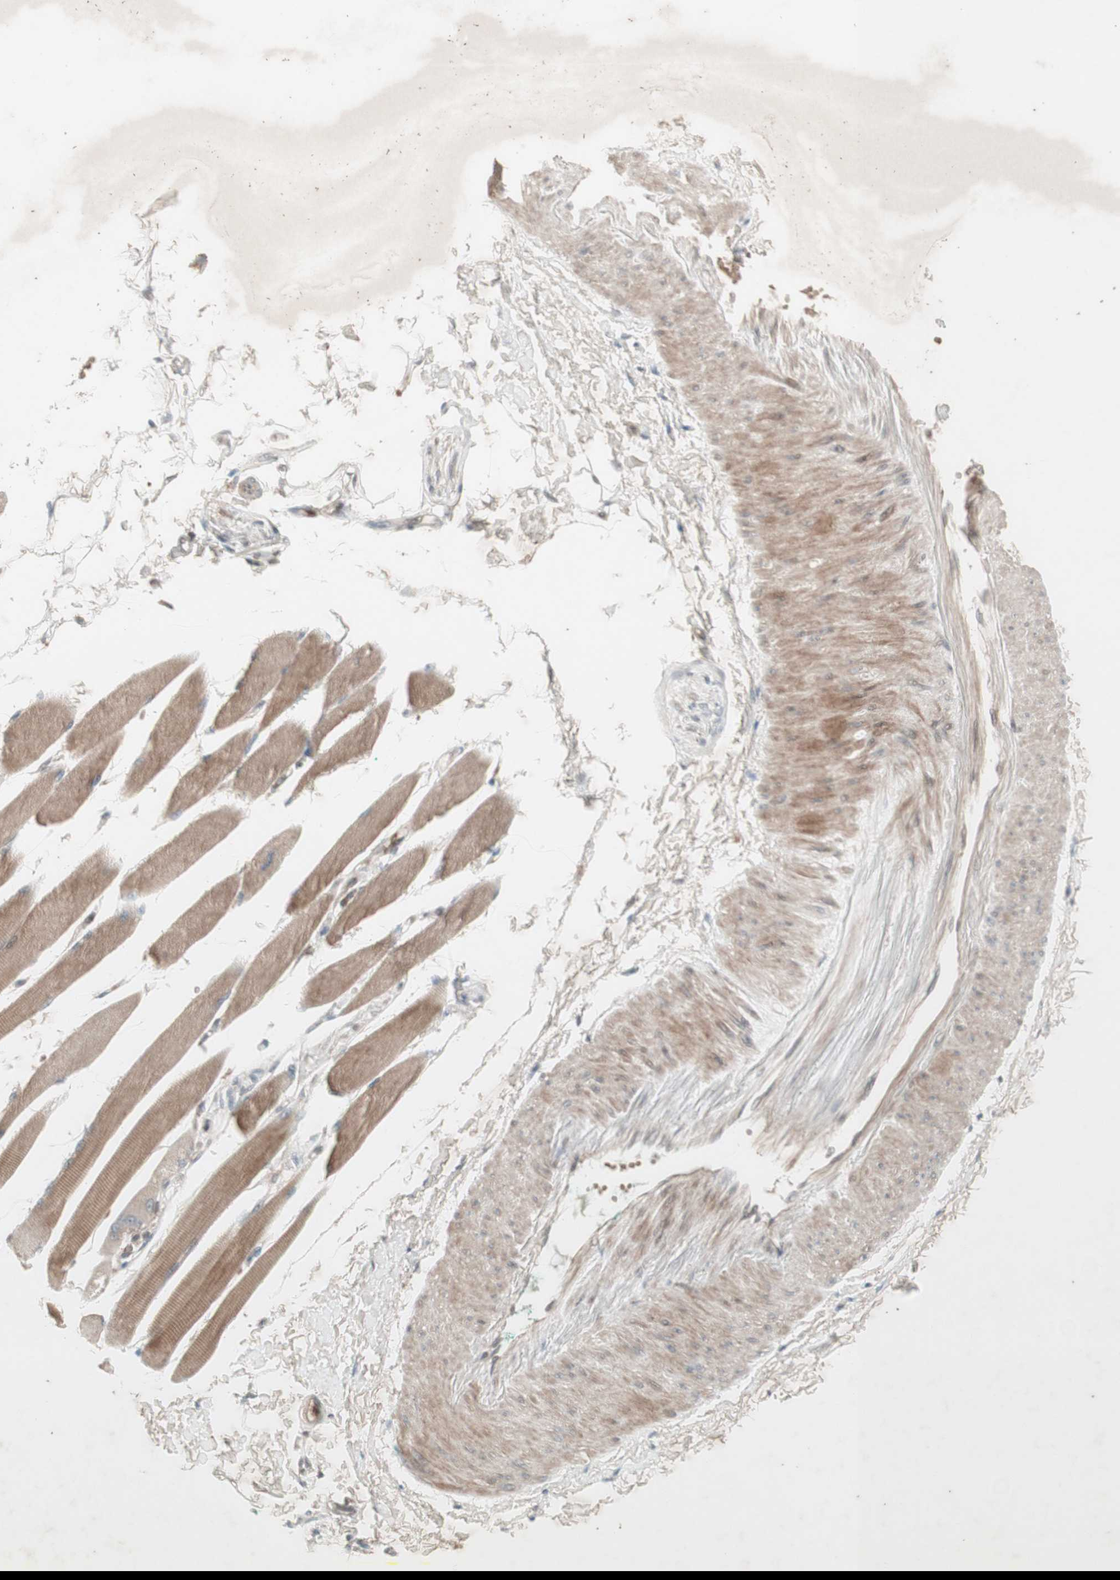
{"staining": {"intensity": "moderate", "quantity": ">75%", "location": "cytoplasmic/membranous"}, "tissue": "skeletal muscle", "cell_type": "Myocytes", "image_type": "normal", "snomed": [{"axis": "morphology", "description": "Normal tissue, NOS"}, {"axis": "topography", "description": "Skeletal muscle"}, {"axis": "topography", "description": "Oral tissue"}, {"axis": "topography", "description": "Peripheral nerve tissue"}], "caption": "A brown stain shows moderate cytoplasmic/membranous positivity of a protein in myocytes of unremarkable human skeletal muscle.", "gene": "MSH6", "patient": {"sex": "female", "age": 84}}